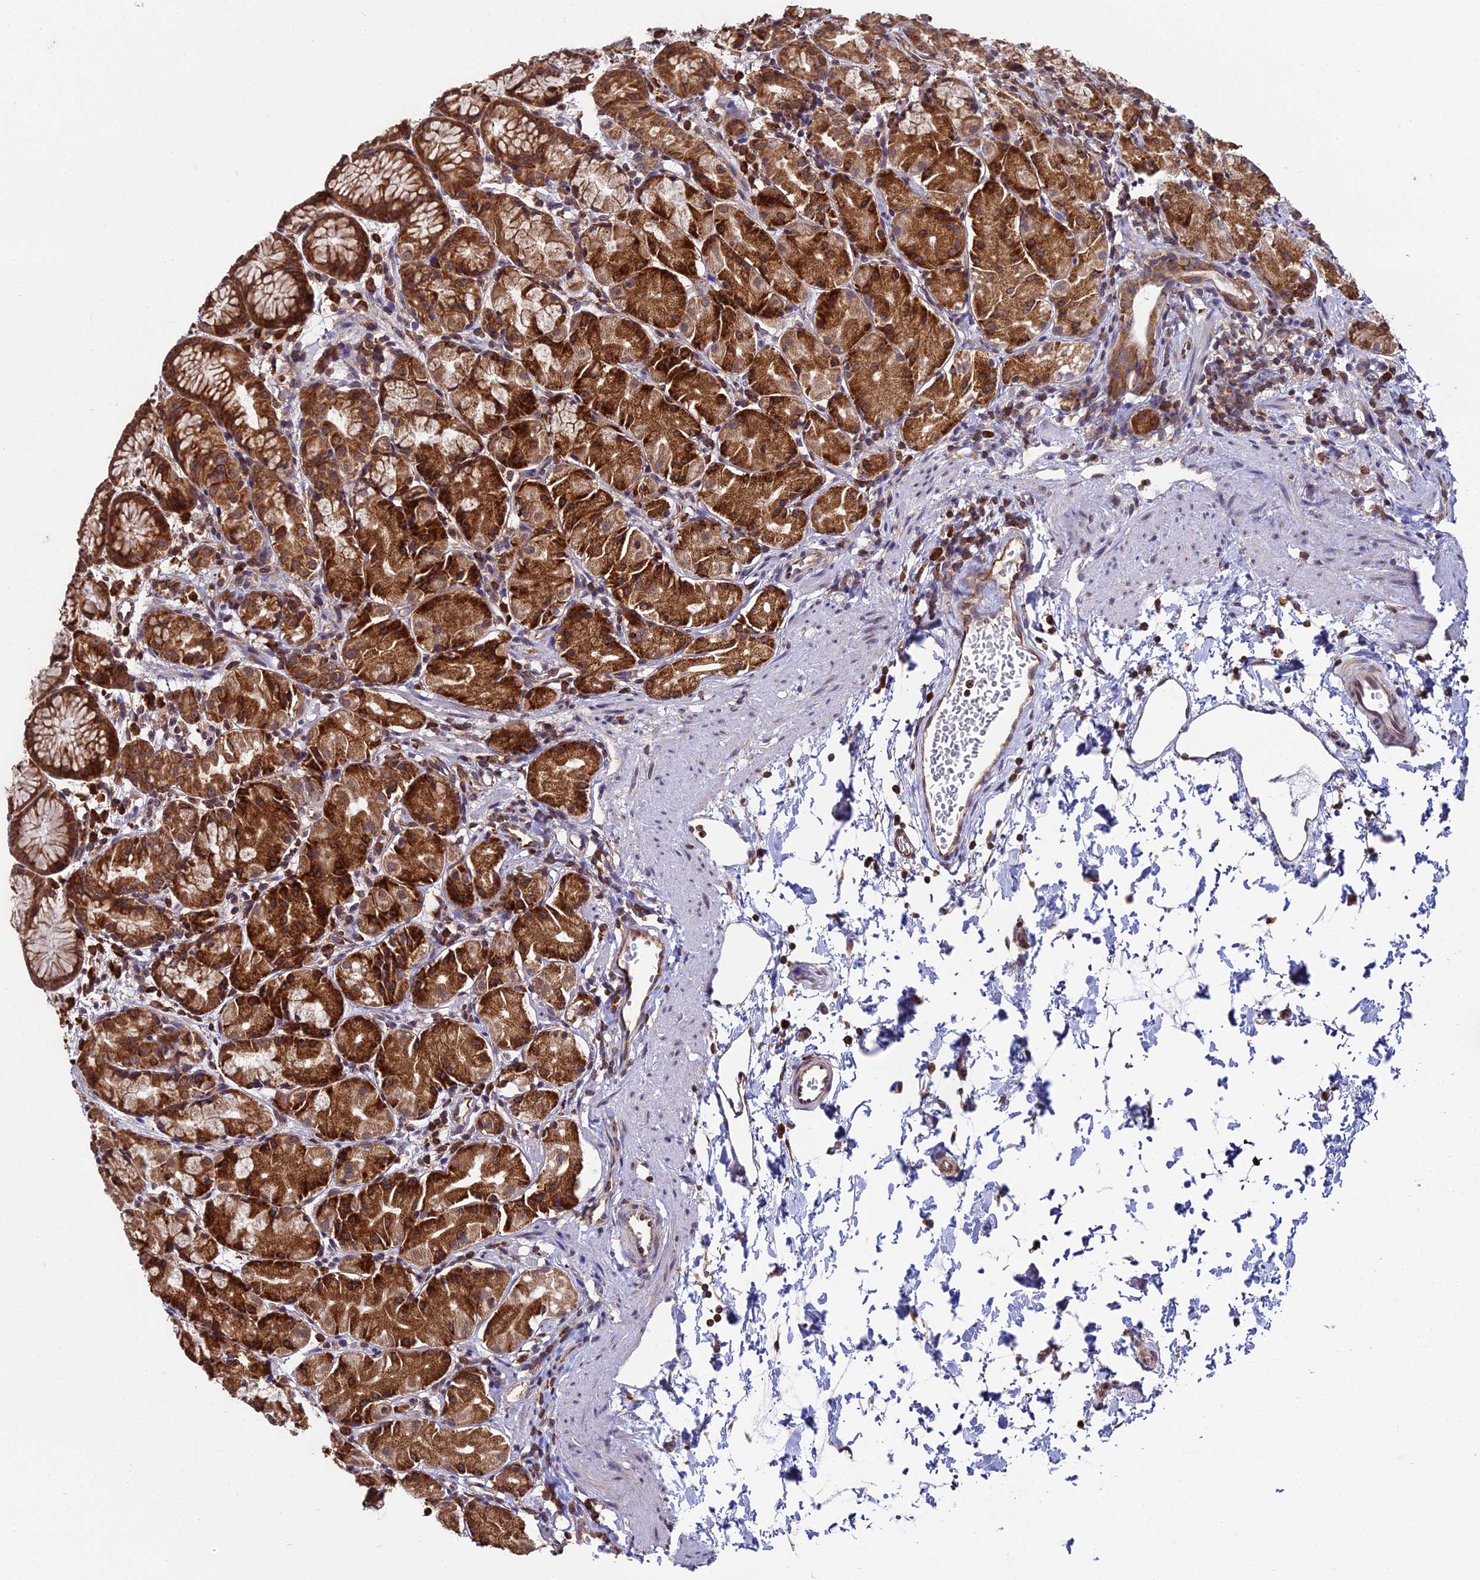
{"staining": {"intensity": "strong", "quantity": ">75%", "location": "cytoplasmic/membranous"}, "tissue": "stomach", "cell_type": "Glandular cells", "image_type": "normal", "snomed": [{"axis": "morphology", "description": "Normal tissue, NOS"}, {"axis": "topography", "description": "Stomach, upper"}], "caption": "Immunohistochemistry (IHC) staining of unremarkable stomach, which shows high levels of strong cytoplasmic/membranous staining in approximately >75% of glandular cells indicating strong cytoplasmic/membranous protein staining. The staining was performed using DAB (3,3'-diaminobenzidine) (brown) for protein detection and nuclei were counterstained in hematoxylin (blue).", "gene": "RPL26", "patient": {"sex": "male", "age": 47}}